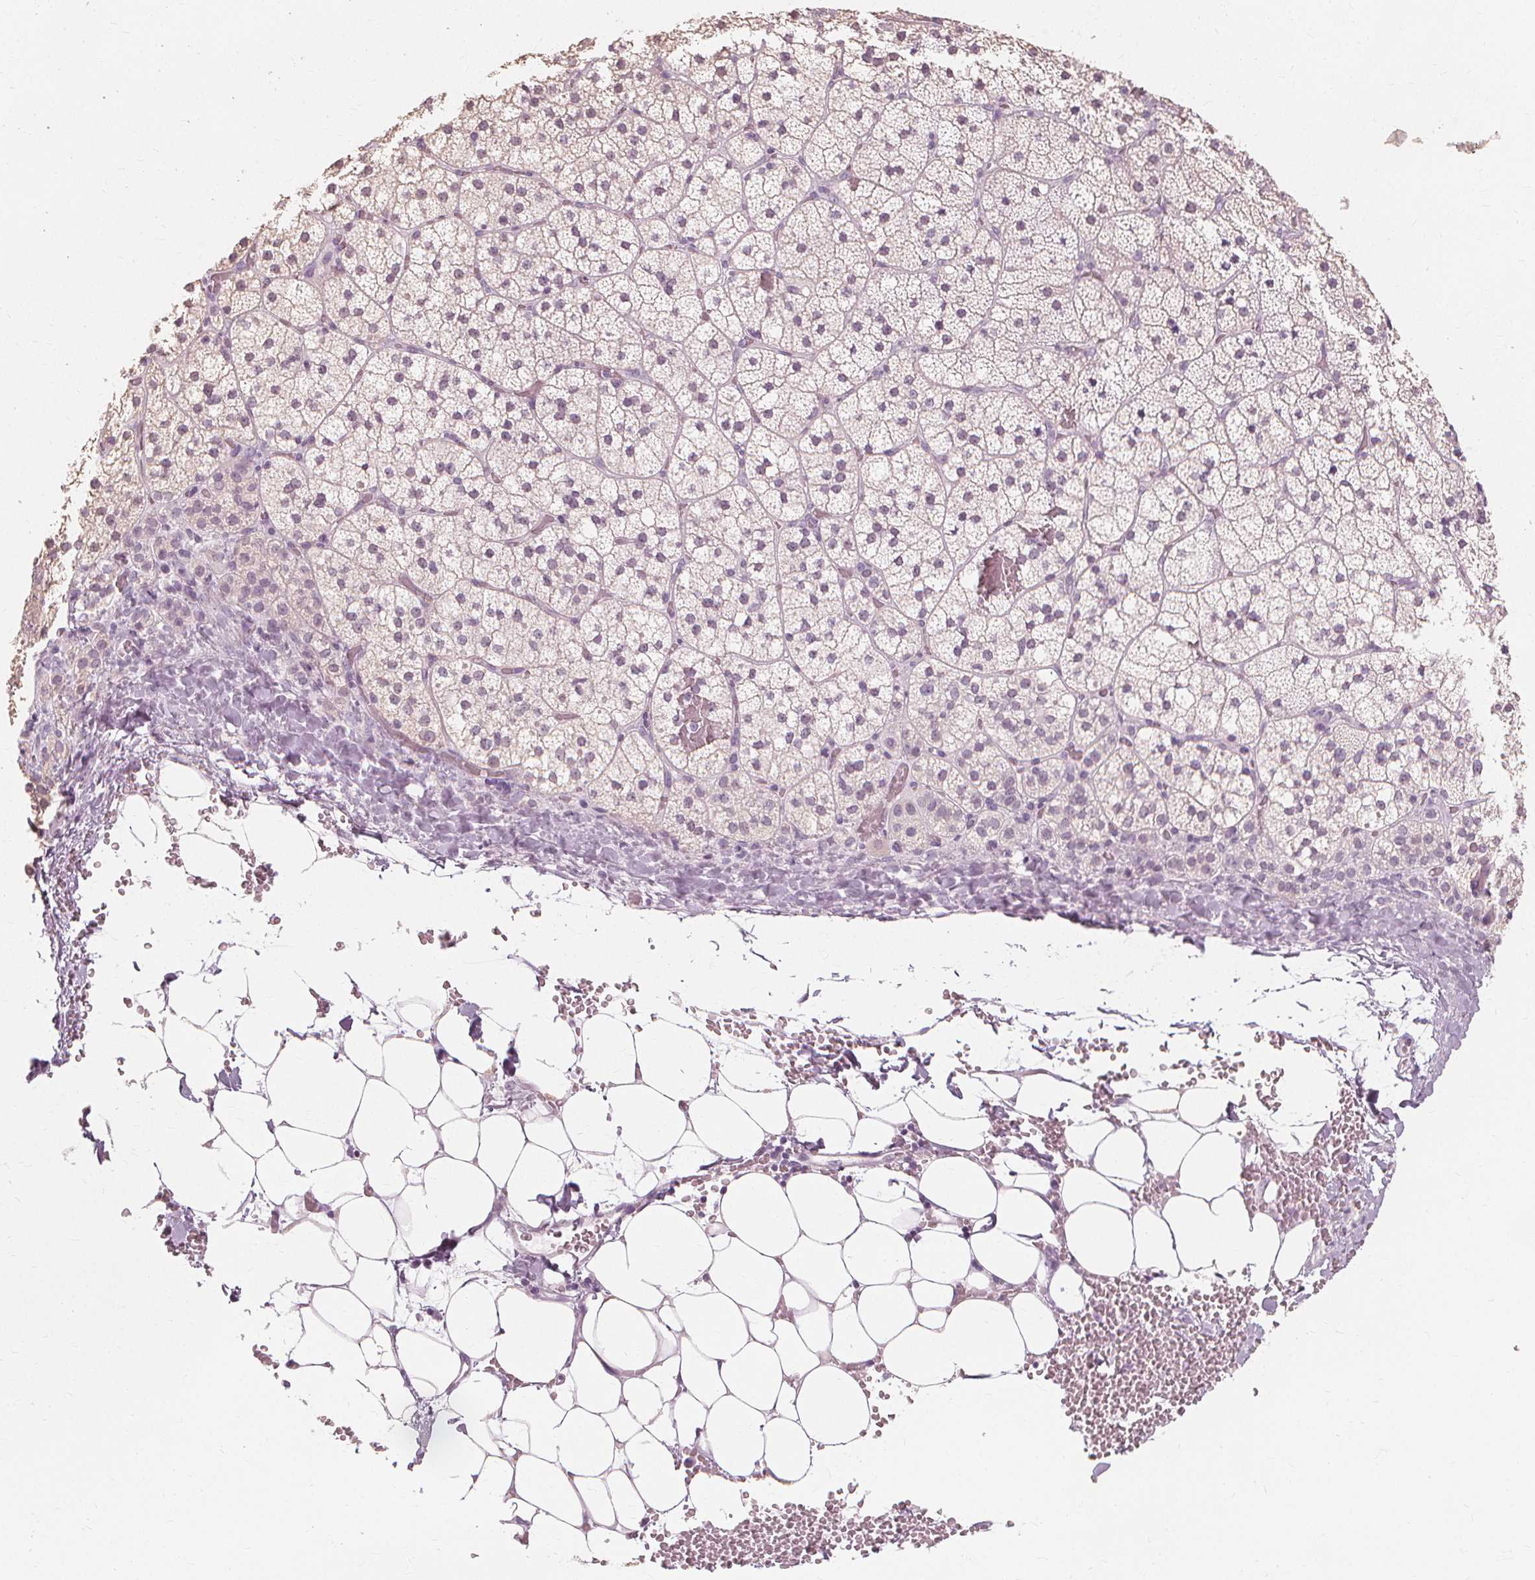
{"staining": {"intensity": "negative", "quantity": "none", "location": "none"}, "tissue": "adrenal gland", "cell_type": "Glandular cells", "image_type": "normal", "snomed": [{"axis": "morphology", "description": "Normal tissue, NOS"}, {"axis": "topography", "description": "Adrenal gland"}], "caption": "This photomicrograph is of normal adrenal gland stained with immunohistochemistry to label a protein in brown with the nuclei are counter-stained blue. There is no staining in glandular cells.", "gene": "MUC12", "patient": {"sex": "male", "age": 53}}